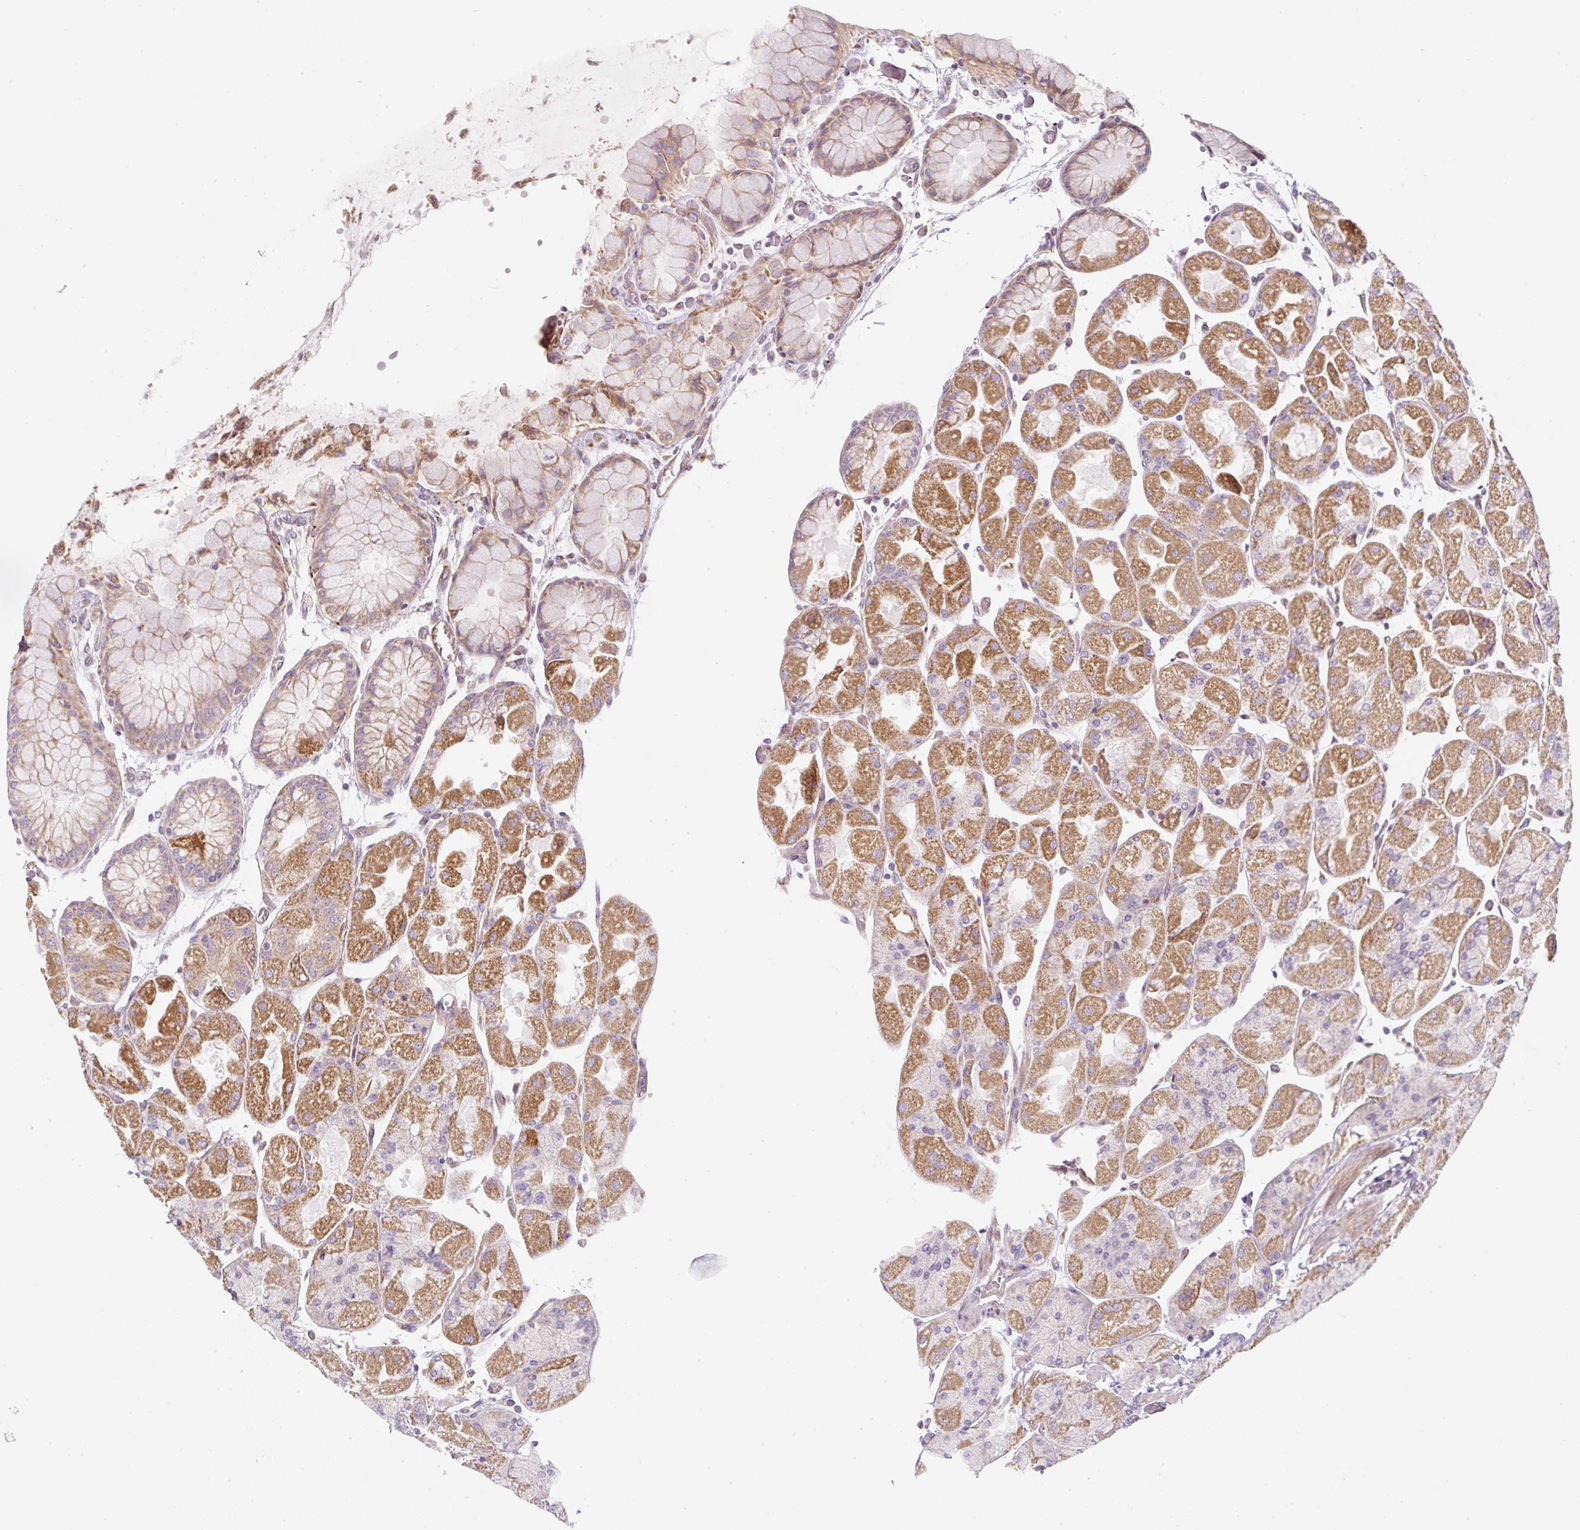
{"staining": {"intensity": "moderate", "quantity": "25%-75%", "location": "cytoplasmic/membranous"}, "tissue": "stomach", "cell_type": "Glandular cells", "image_type": "normal", "snomed": [{"axis": "morphology", "description": "Normal tissue, NOS"}, {"axis": "topography", "description": "Stomach"}], "caption": "IHC of normal stomach demonstrates medium levels of moderate cytoplasmic/membranous positivity in approximately 25%-75% of glandular cells. (DAB (3,3'-diaminobenzidine) = brown stain, brightfield microscopy at high magnification).", "gene": "ERAP2", "patient": {"sex": "female", "age": 61}}